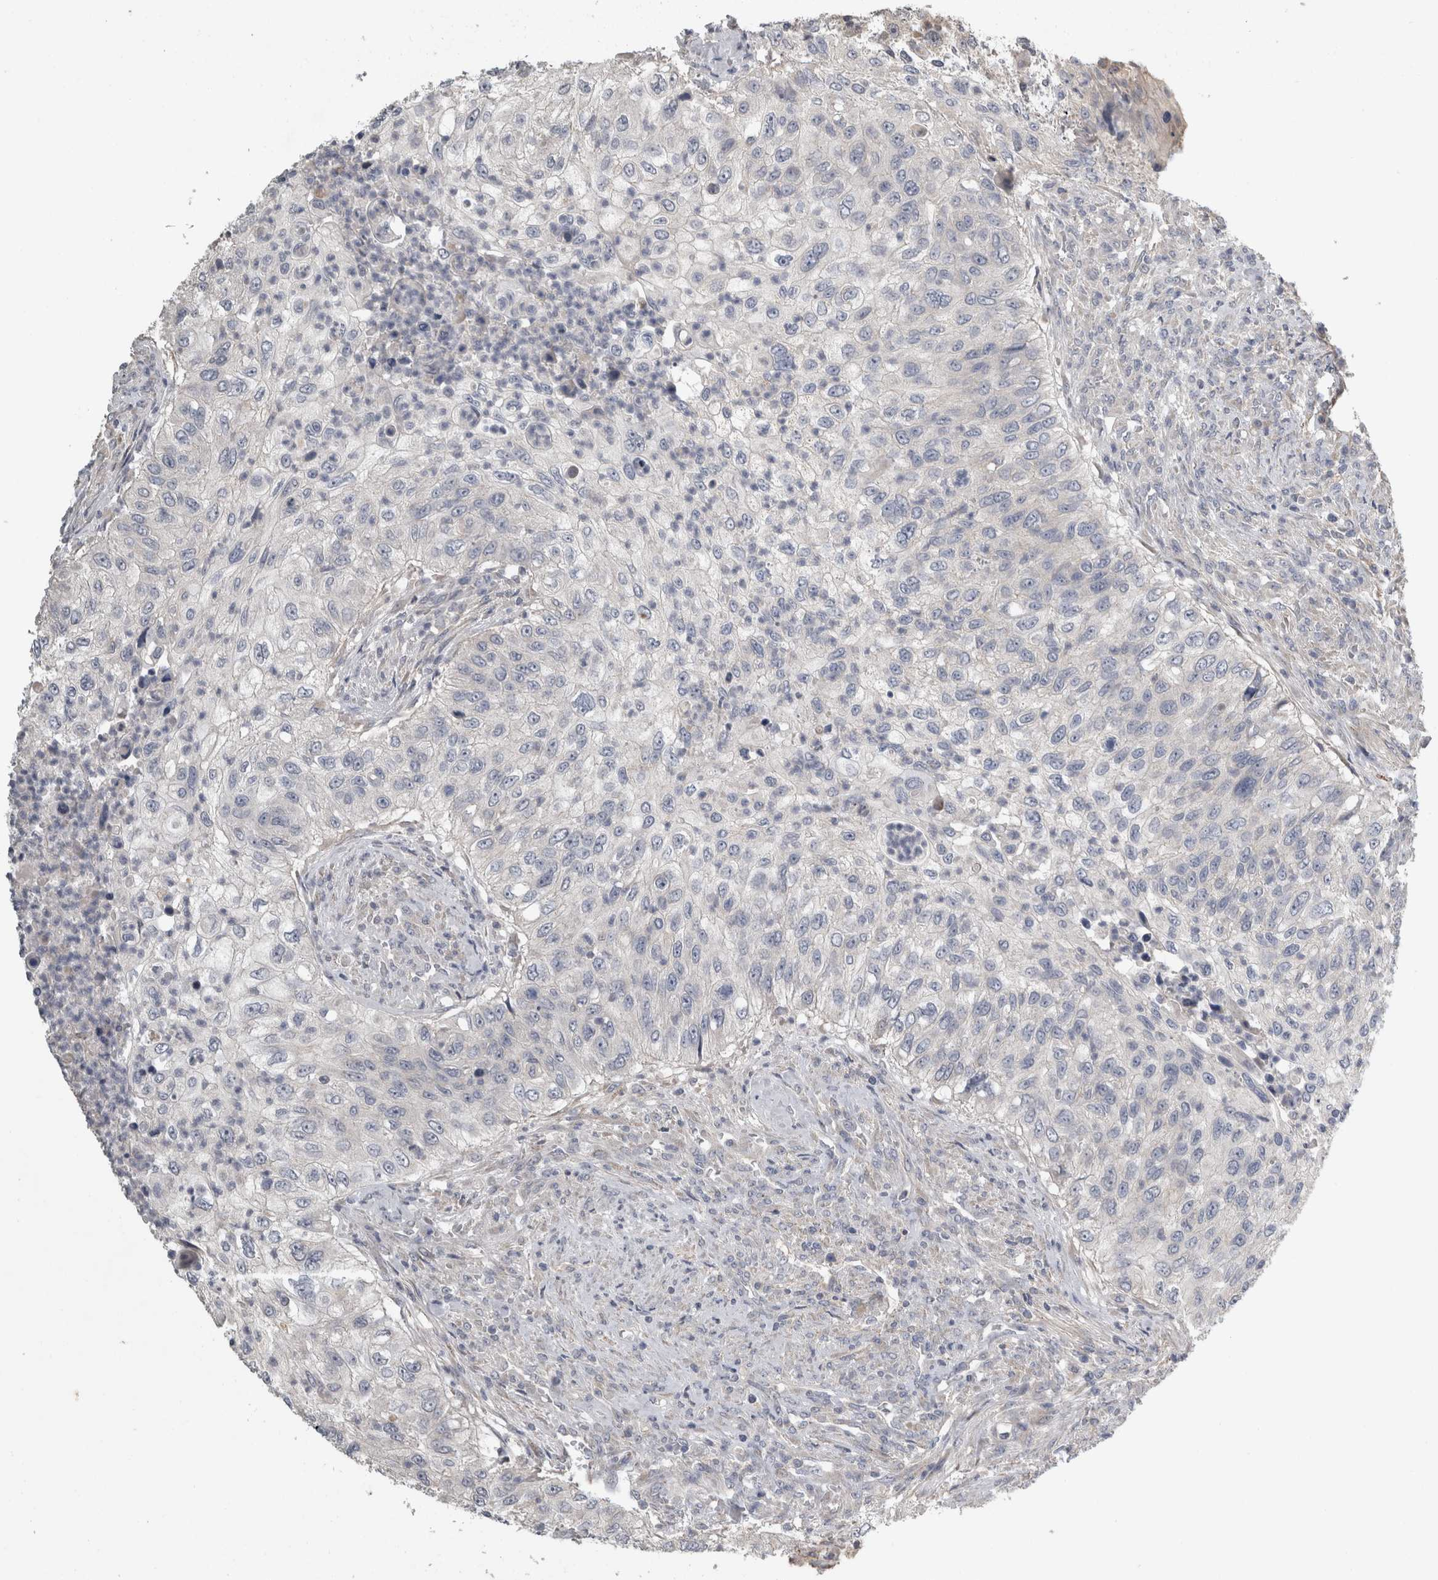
{"staining": {"intensity": "negative", "quantity": "none", "location": "none"}, "tissue": "urothelial cancer", "cell_type": "Tumor cells", "image_type": "cancer", "snomed": [{"axis": "morphology", "description": "Urothelial carcinoma, High grade"}, {"axis": "topography", "description": "Urinary bladder"}], "caption": "This is an immunohistochemistry micrograph of urothelial carcinoma (high-grade). There is no staining in tumor cells.", "gene": "SLC22A11", "patient": {"sex": "female", "age": 60}}